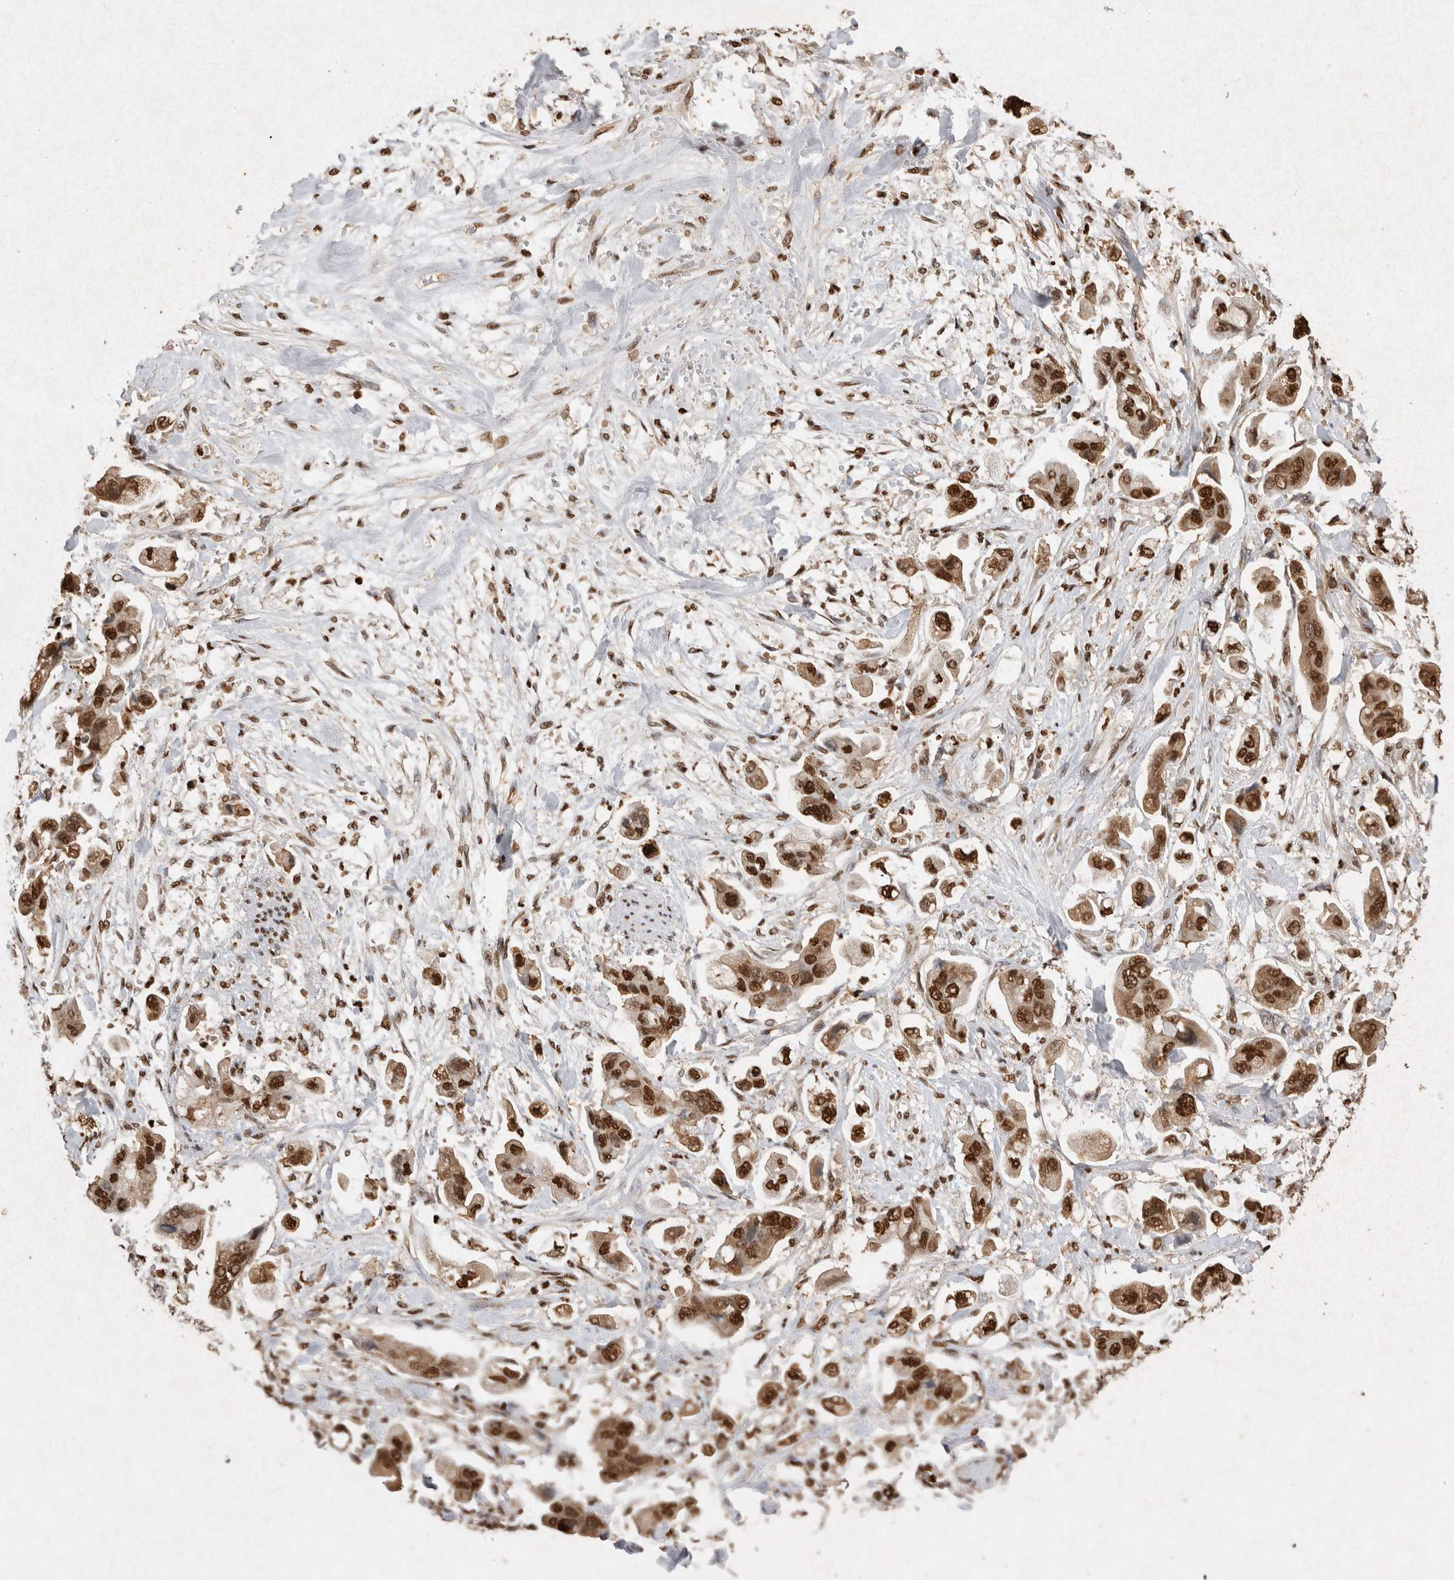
{"staining": {"intensity": "strong", "quantity": ">75%", "location": "nuclear"}, "tissue": "stomach cancer", "cell_type": "Tumor cells", "image_type": "cancer", "snomed": [{"axis": "morphology", "description": "Adenocarcinoma, NOS"}, {"axis": "topography", "description": "Stomach"}], "caption": "Human stomach adenocarcinoma stained with a protein marker shows strong staining in tumor cells.", "gene": "HDGF", "patient": {"sex": "male", "age": 62}}